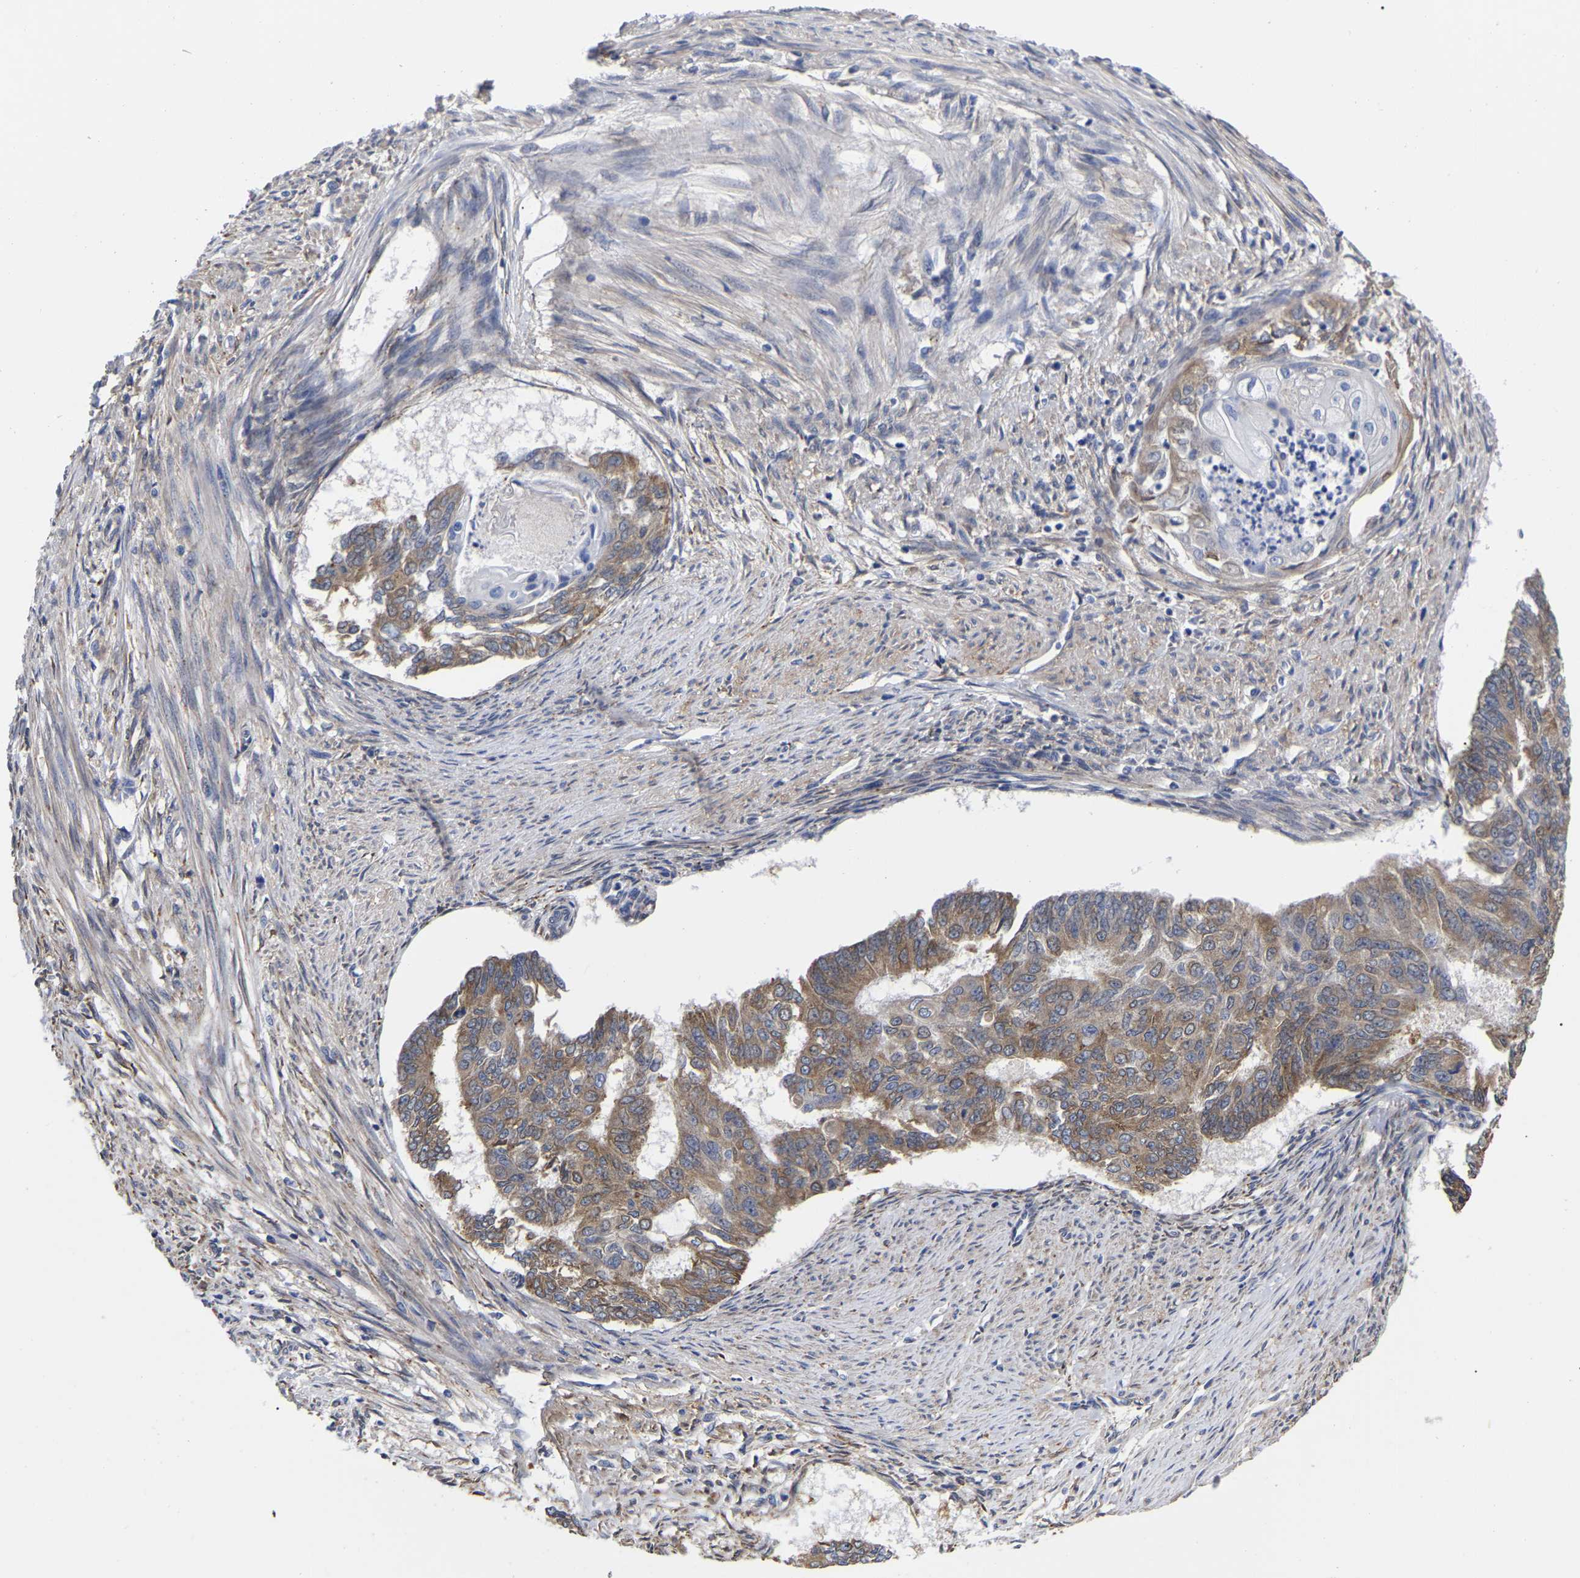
{"staining": {"intensity": "moderate", "quantity": ">75%", "location": "cytoplasmic/membranous"}, "tissue": "endometrial cancer", "cell_type": "Tumor cells", "image_type": "cancer", "snomed": [{"axis": "morphology", "description": "Adenocarcinoma, NOS"}, {"axis": "topography", "description": "Endometrium"}], "caption": "Immunohistochemistry of human endometrial adenocarcinoma reveals medium levels of moderate cytoplasmic/membranous staining in about >75% of tumor cells.", "gene": "CFAP298", "patient": {"sex": "female", "age": 32}}